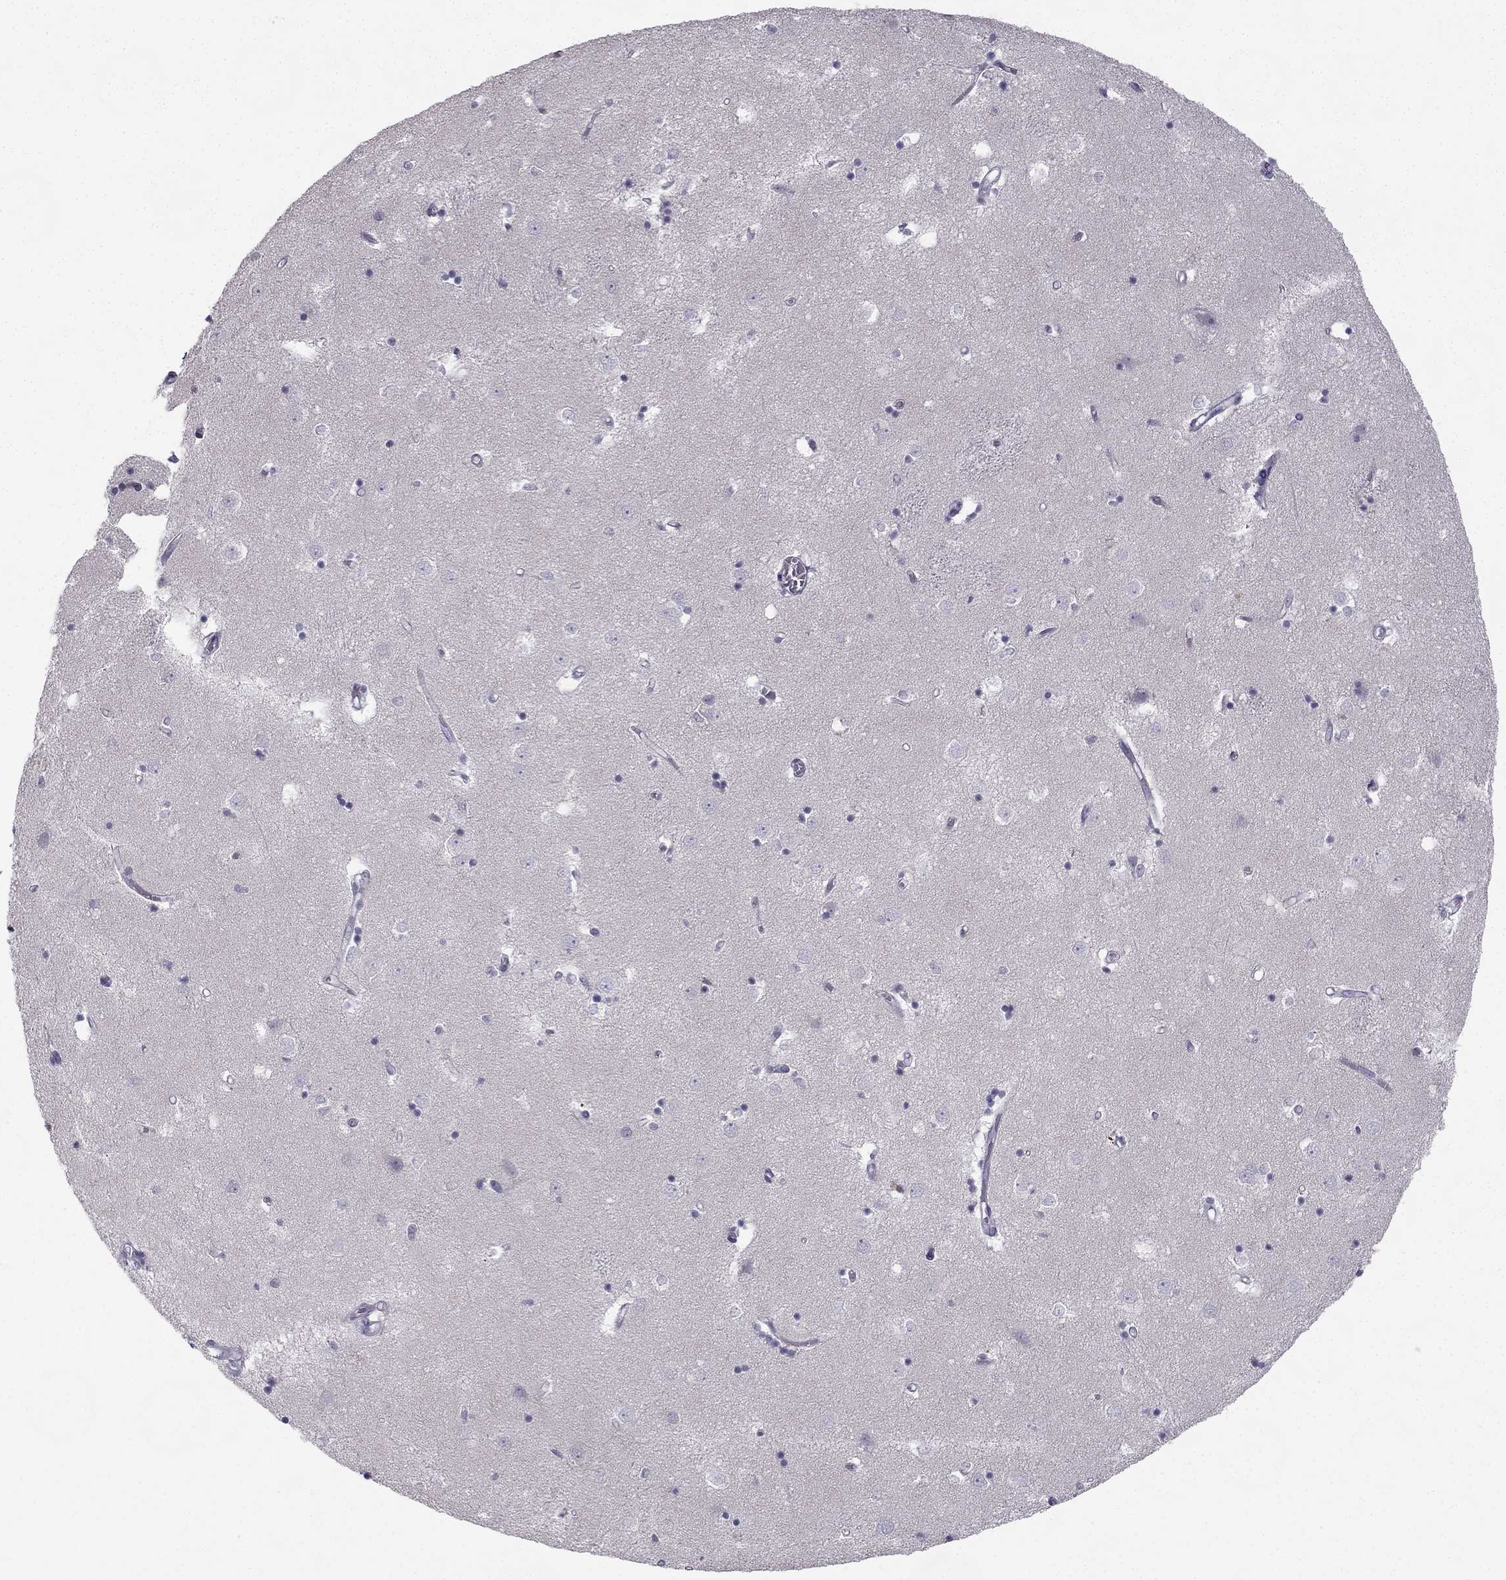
{"staining": {"intensity": "negative", "quantity": "none", "location": "none"}, "tissue": "caudate", "cell_type": "Glial cells", "image_type": "normal", "snomed": [{"axis": "morphology", "description": "Normal tissue, NOS"}, {"axis": "topography", "description": "Lateral ventricle wall"}], "caption": "A photomicrograph of human caudate is negative for staining in glial cells. Brightfield microscopy of IHC stained with DAB (3,3'-diaminobenzidine) (brown) and hematoxylin (blue), captured at high magnification.", "gene": "C5orf49", "patient": {"sex": "male", "age": 54}}